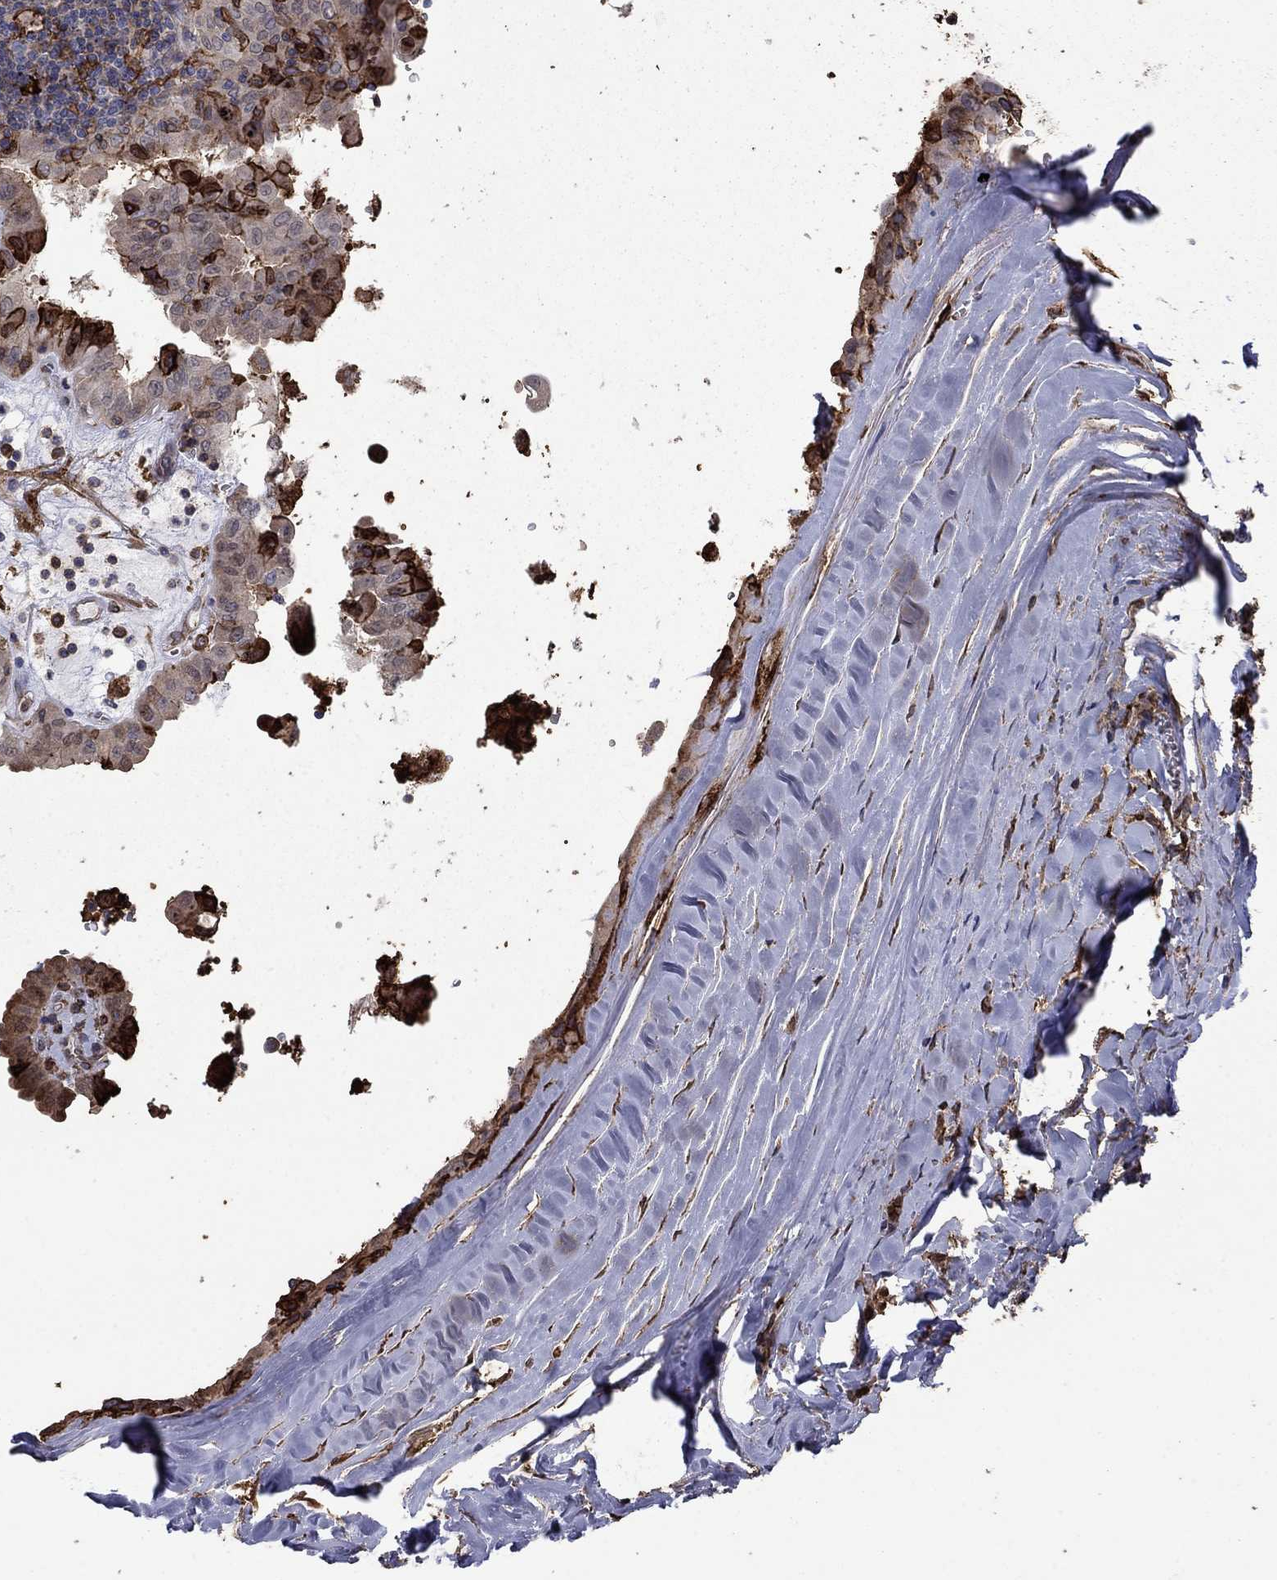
{"staining": {"intensity": "strong", "quantity": "<25%", "location": "cytoplasmic/membranous"}, "tissue": "thyroid cancer", "cell_type": "Tumor cells", "image_type": "cancer", "snomed": [{"axis": "morphology", "description": "Papillary adenocarcinoma, NOS"}, {"axis": "topography", "description": "Thyroid gland"}], "caption": "DAB (3,3'-diaminobenzidine) immunohistochemical staining of thyroid papillary adenocarcinoma reveals strong cytoplasmic/membranous protein staining in approximately <25% of tumor cells. (brown staining indicates protein expression, while blue staining denotes nuclei).", "gene": "PLAU", "patient": {"sex": "female", "age": 37}}